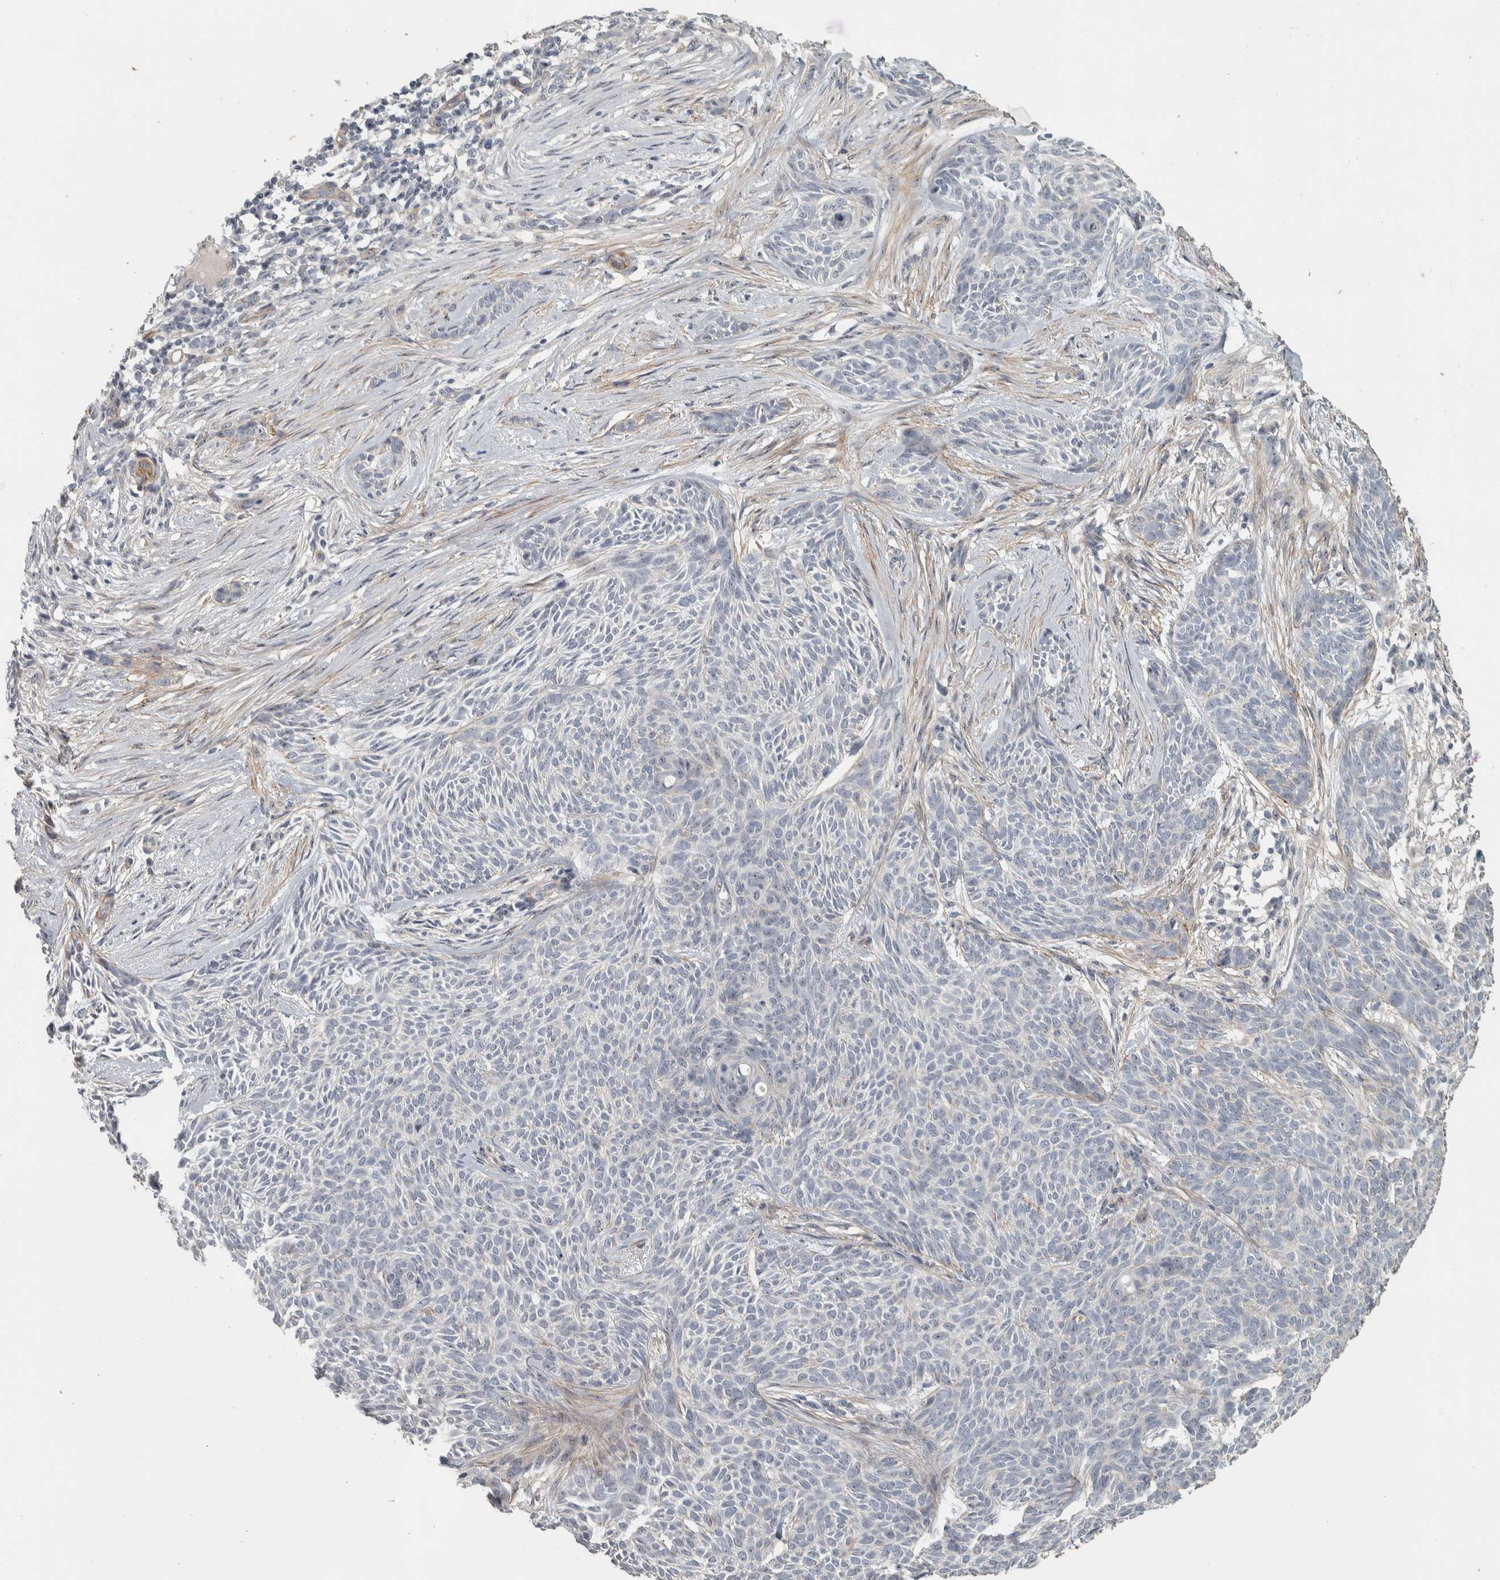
{"staining": {"intensity": "negative", "quantity": "none", "location": "none"}, "tissue": "skin cancer", "cell_type": "Tumor cells", "image_type": "cancer", "snomed": [{"axis": "morphology", "description": "Basal cell carcinoma"}, {"axis": "topography", "description": "Skin"}], "caption": "IHC photomicrograph of neoplastic tissue: skin basal cell carcinoma stained with DAB demonstrates no significant protein staining in tumor cells.", "gene": "DCAF10", "patient": {"sex": "female", "age": 59}}